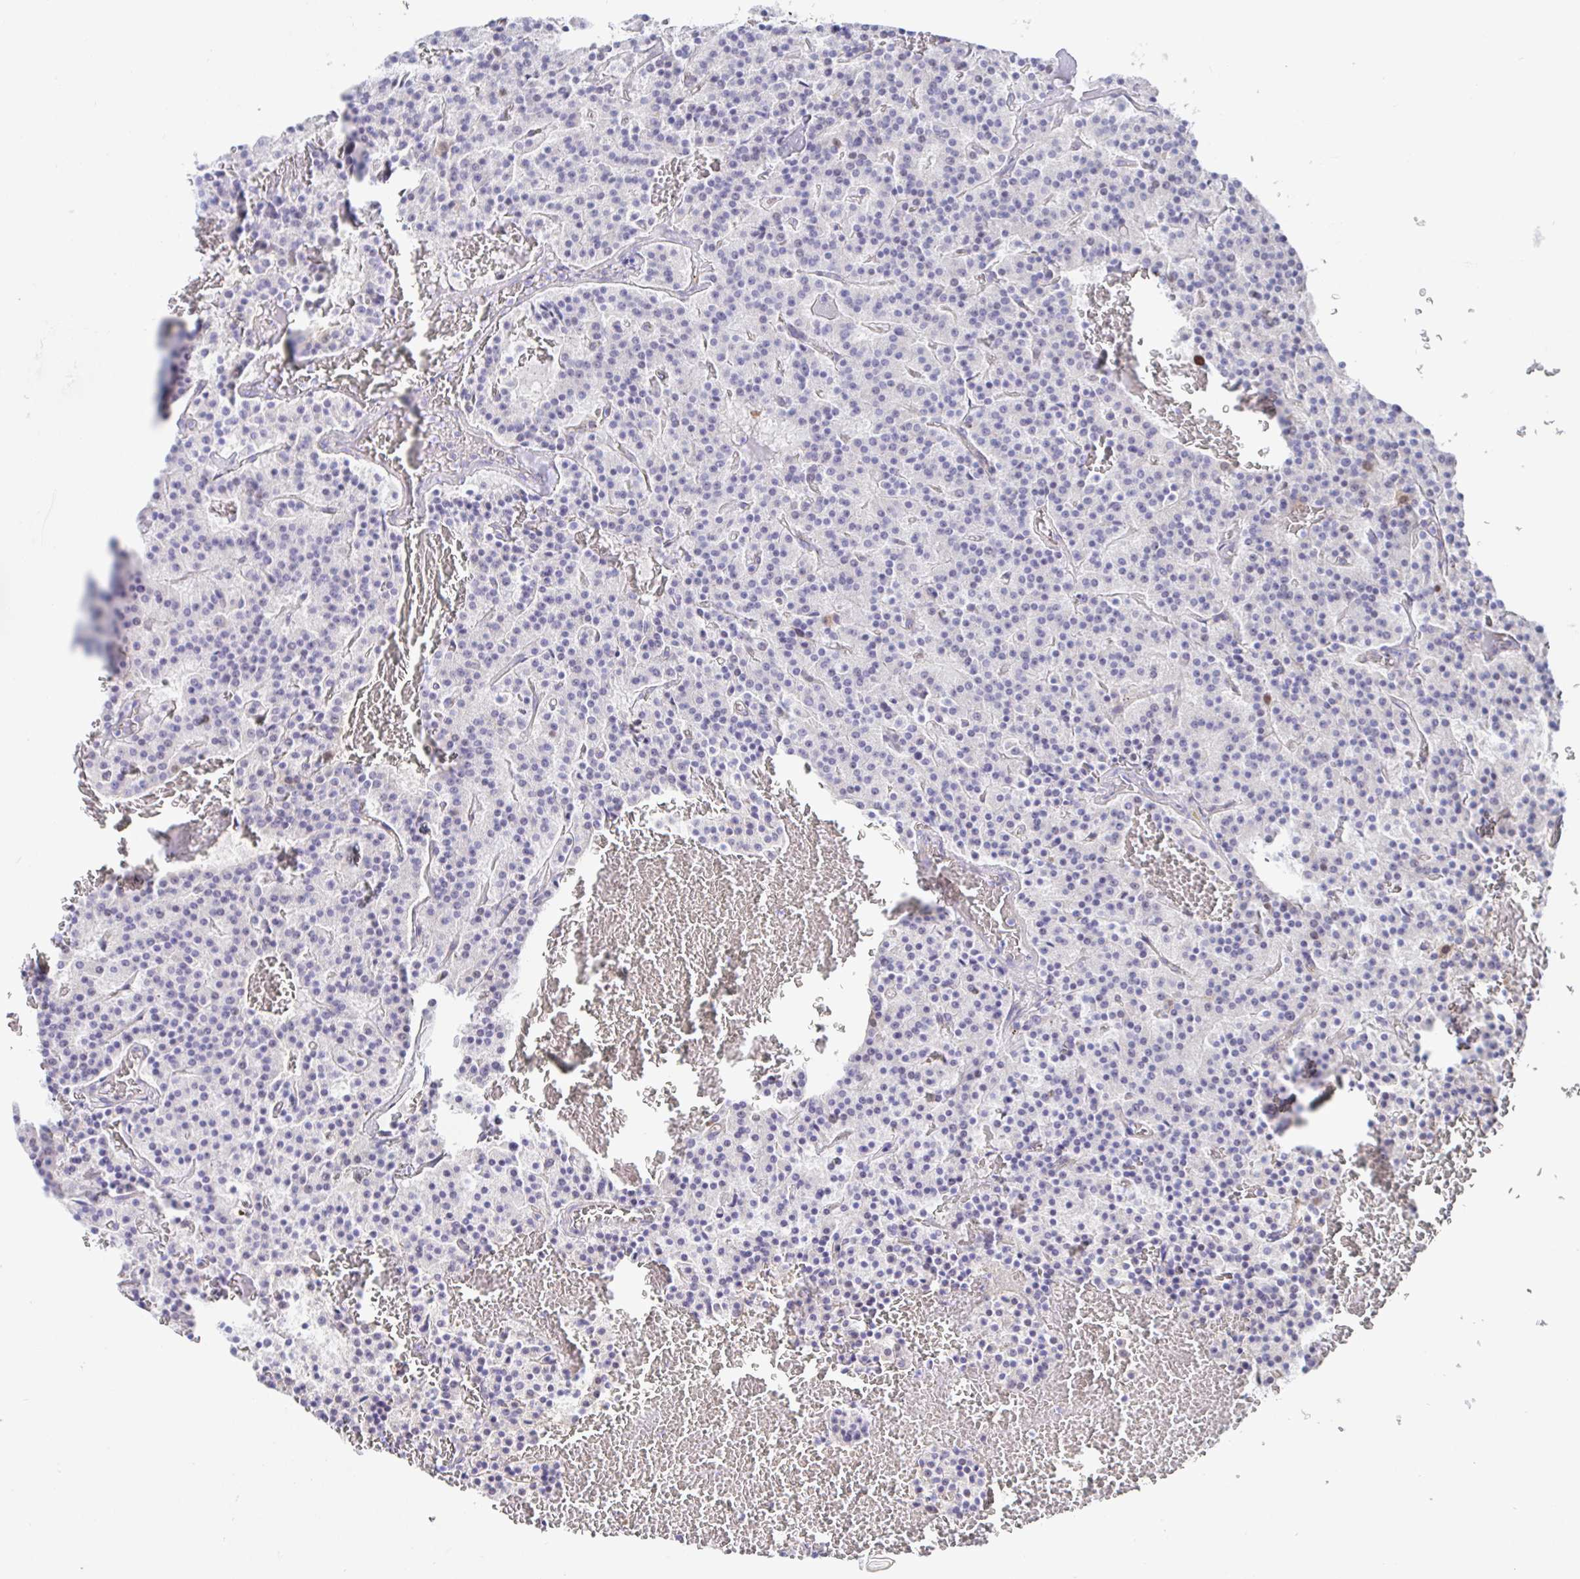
{"staining": {"intensity": "negative", "quantity": "none", "location": "none"}, "tissue": "carcinoid", "cell_type": "Tumor cells", "image_type": "cancer", "snomed": [{"axis": "morphology", "description": "Carcinoid, malignant, NOS"}, {"axis": "topography", "description": "Lung"}], "caption": "Tumor cells show no significant staining in carcinoid.", "gene": "TIMELESS", "patient": {"sex": "male", "age": 70}}